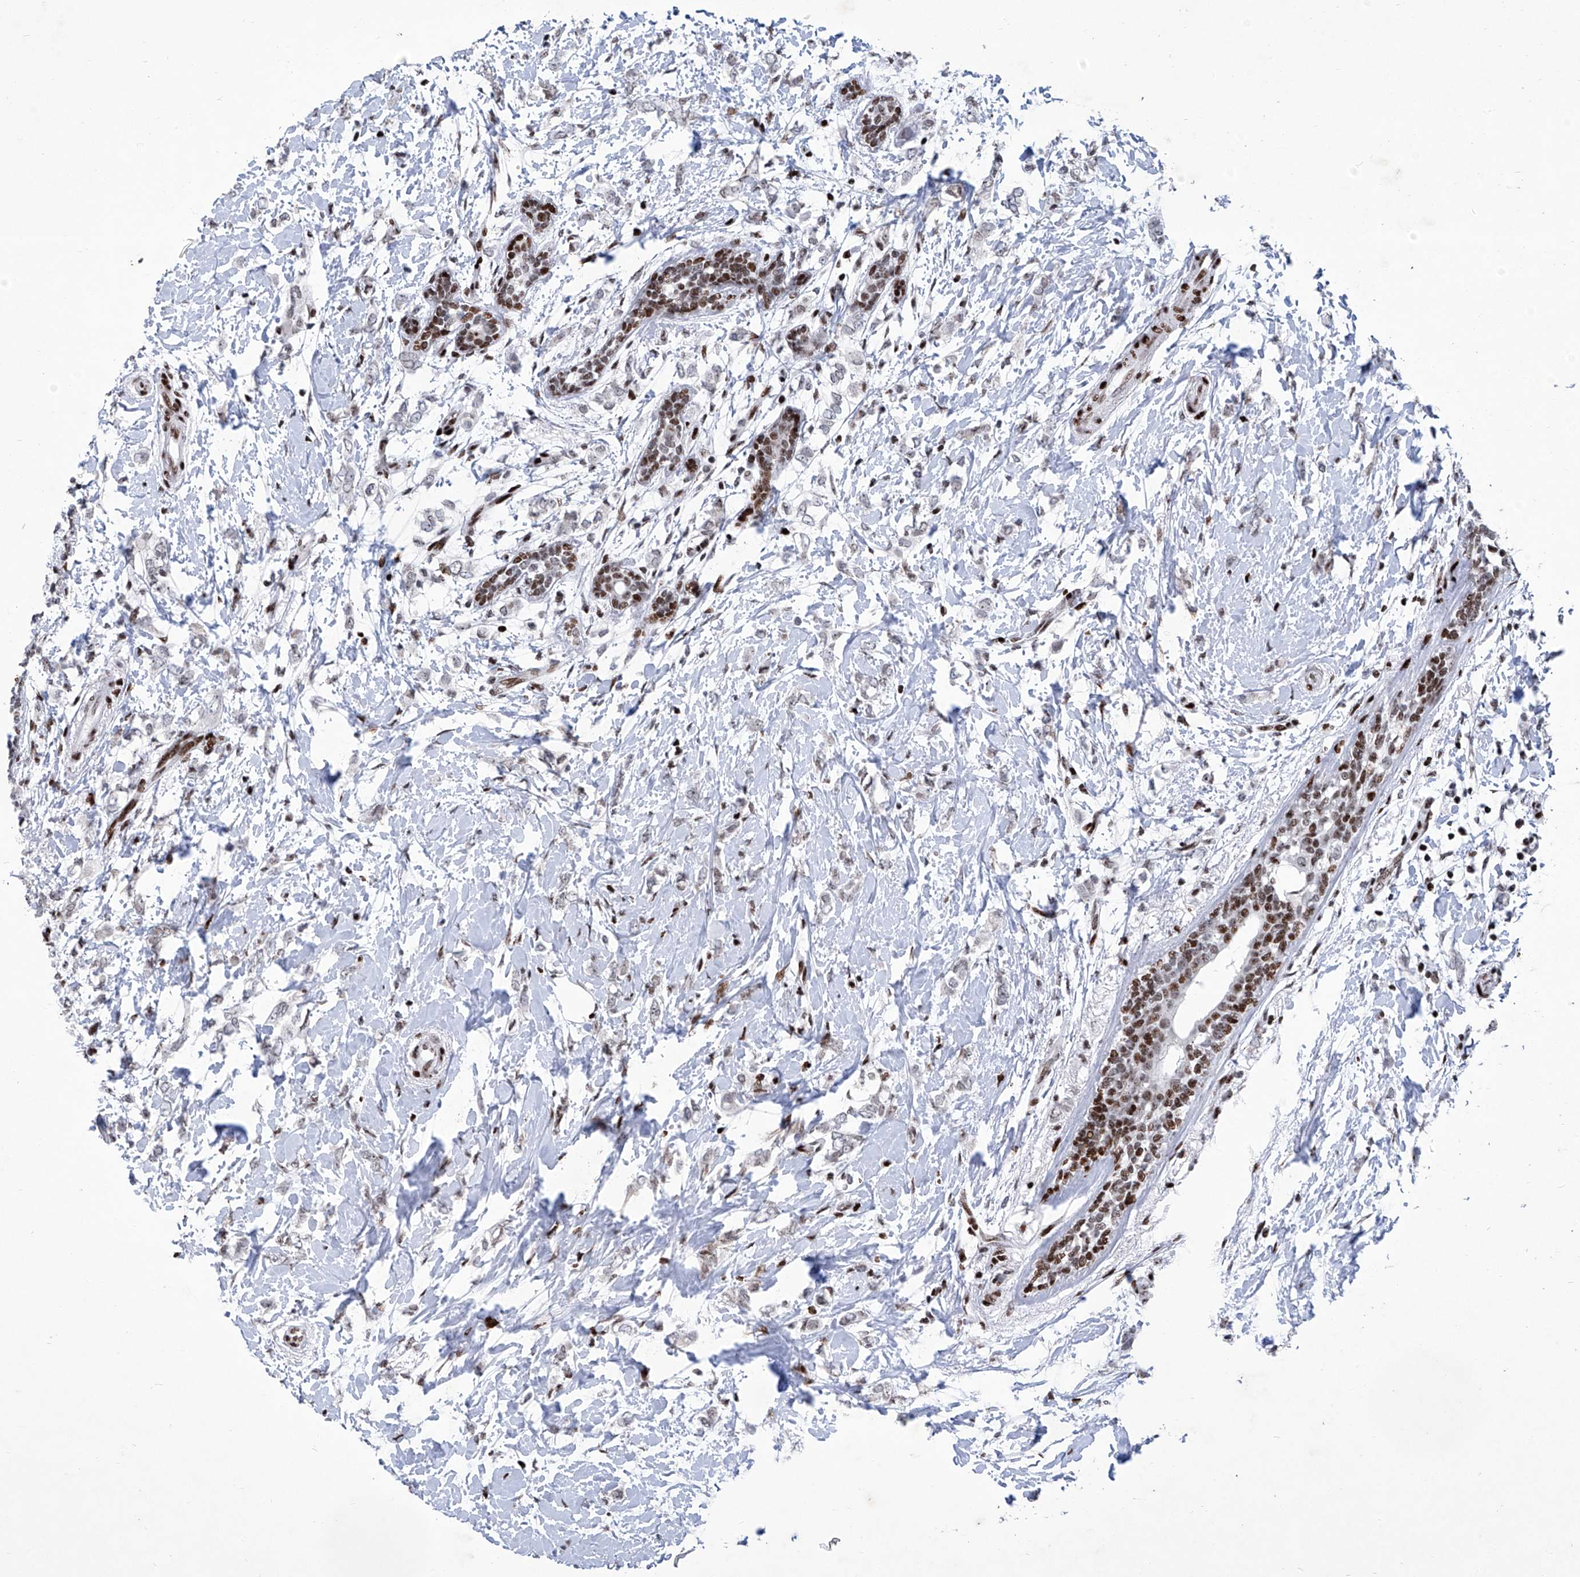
{"staining": {"intensity": "moderate", "quantity": "25%-75%", "location": "nuclear"}, "tissue": "breast cancer", "cell_type": "Tumor cells", "image_type": "cancer", "snomed": [{"axis": "morphology", "description": "Normal tissue, NOS"}, {"axis": "morphology", "description": "Lobular carcinoma"}, {"axis": "topography", "description": "Breast"}], "caption": "This is a histology image of immunohistochemistry (IHC) staining of breast cancer (lobular carcinoma), which shows moderate staining in the nuclear of tumor cells.", "gene": "HEY2", "patient": {"sex": "female", "age": 47}}